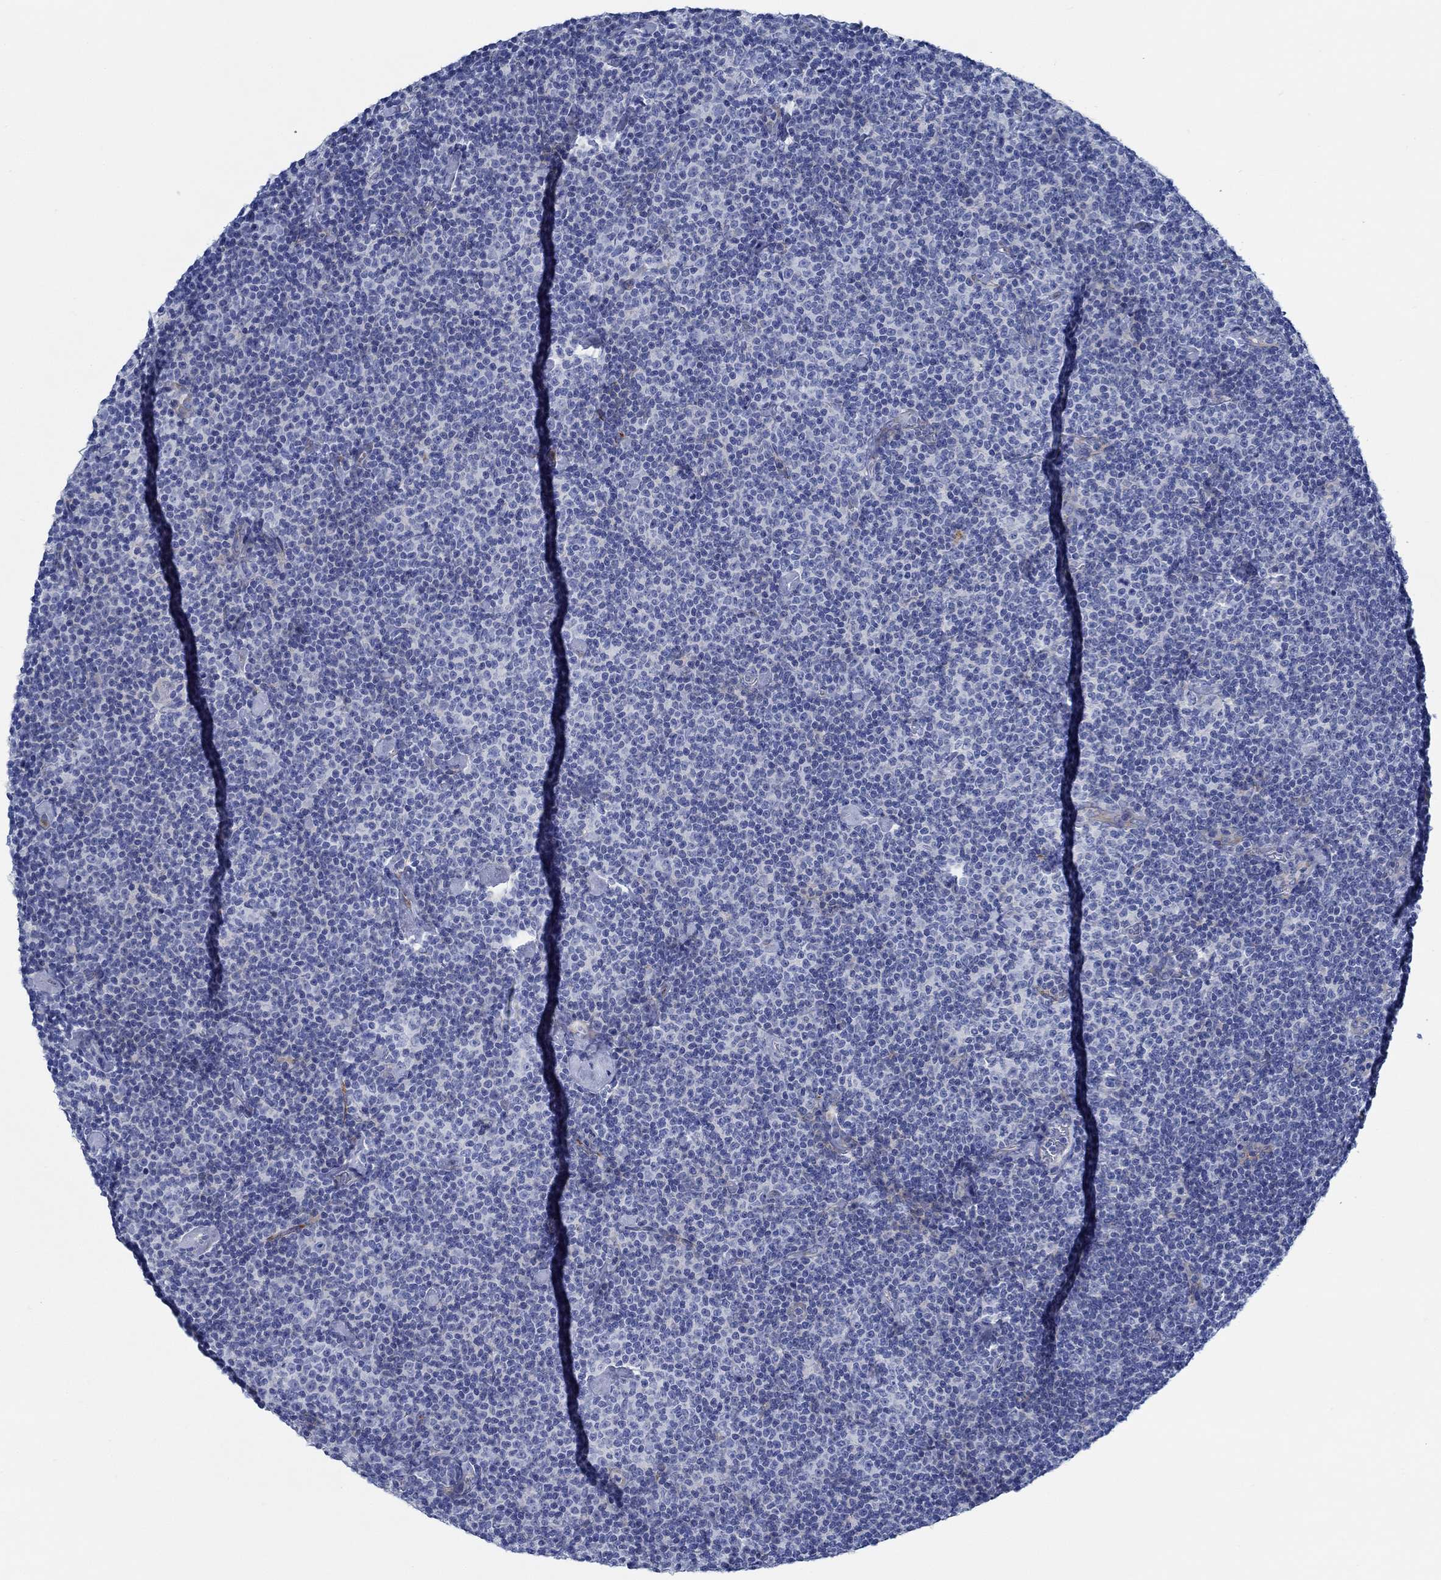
{"staining": {"intensity": "negative", "quantity": "none", "location": "none"}, "tissue": "lymphoma", "cell_type": "Tumor cells", "image_type": "cancer", "snomed": [{"axis": "morphology", "description": "Malignant lymphoma, non-Hodgkin's type, Low grade"}, {"axis": "topography", "description": "Lymph node"}], "caption": "Immunohistochemistry of human lymphoma demonstrates no staining in tumor cells.", "gene": "SVEP1", "patient": {"sex": "male", "age": 81}}